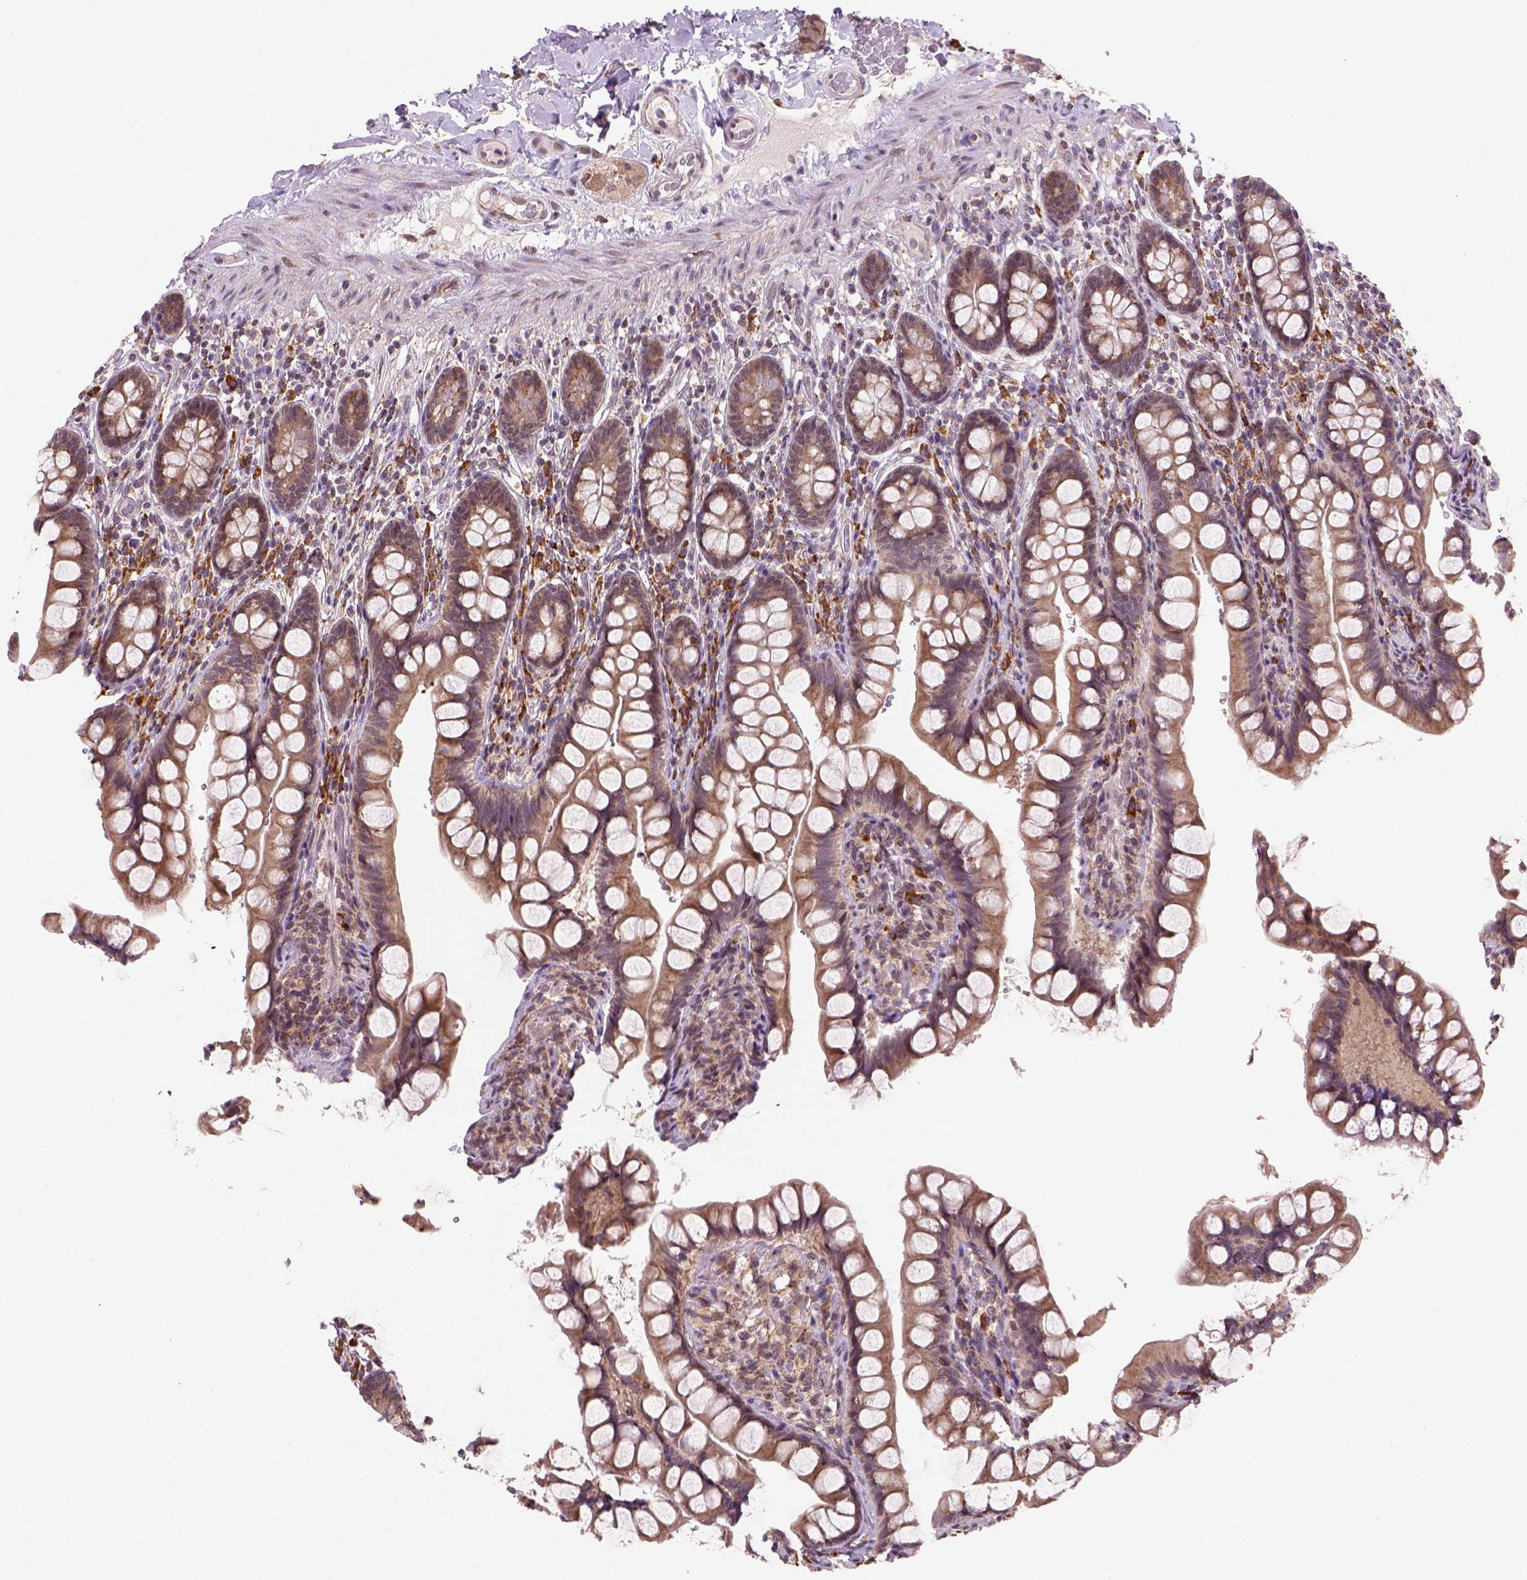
{"staining": {"intensity": "moderate", "quantity": ">75%", "location": "cytoplasmic/membranous"}, "tissue": "small intestine", "cell_type": "Glandular cells", "image_type": "normal", "snomed": [{"axis": "morphology", "description": "Normal tissue, NOS"}, {"axis": "topography", "description": "Small intestine"}], "caption": "About >75% of glandular cells in unremarkable small intestine exhibit moderate cytoplasmic/membranous protein positivity as visualized by brown immunohistochemical staining.", "gene": "FZD7", "patient": {"sex": "male", "age": 70}}